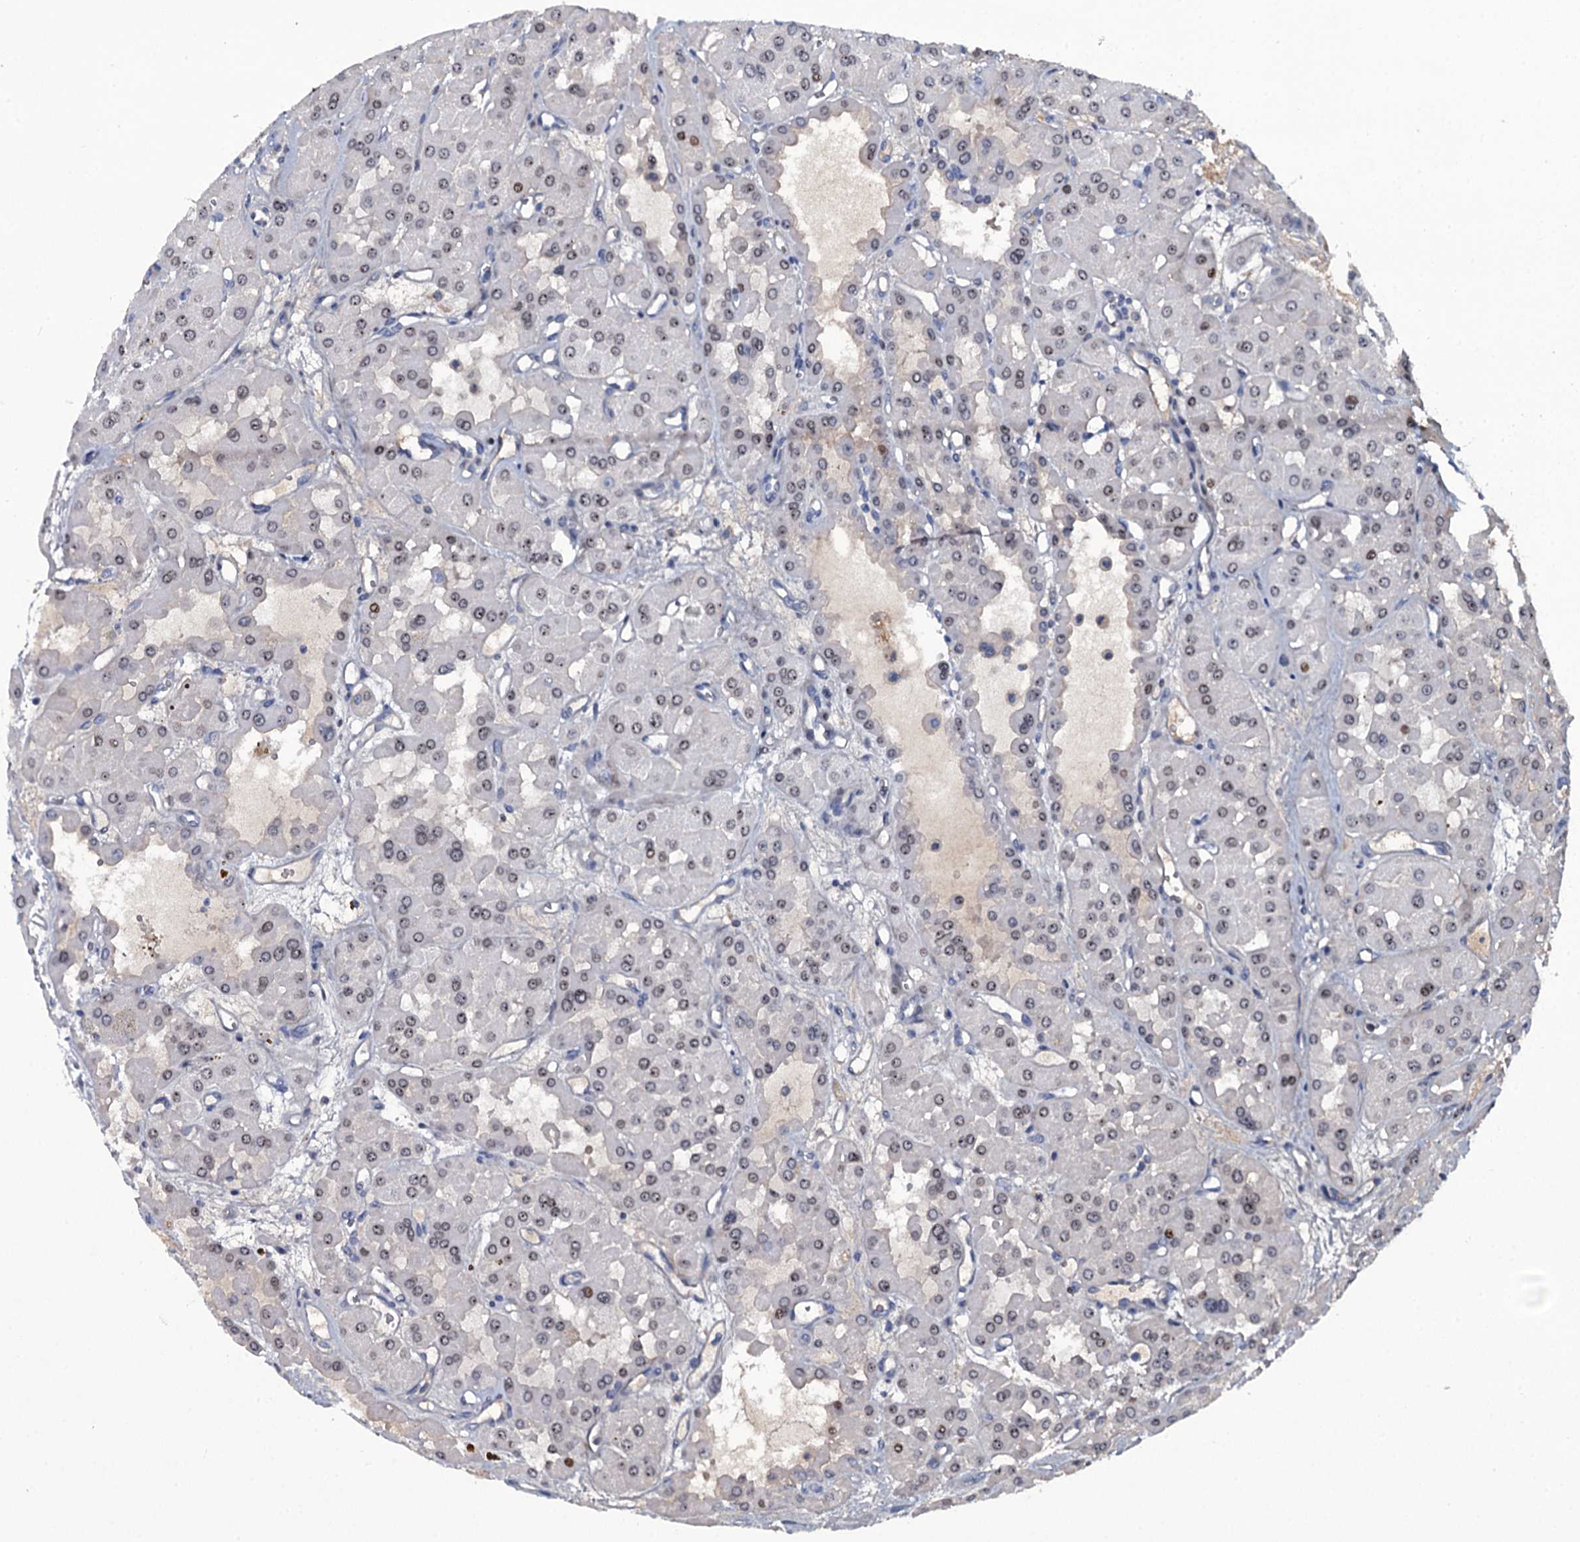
{"staining": {"intensity": "weak", "quantity": ">75%", "location": "nuclear"}, "tissue": "renal cancer", "cell_type": "Tumor cells", "image_type": "cancer", "snomed": [{"axis": "morphology", "description": "Carcinoma, NOS"}, {"axis": "topography", "description": "Kidney"}], "caption": "A high-resolution photomicrograph shows immunohistochemistry (IHC) staining of carcinoma (renal), which exhibits weak nuclear staining in approximately >75% of tumor cells. (brown staining indicates protein expression, while blue staining denotes nuclei).", "gene": "LYG2", "patient": {"sex": "female", "age": 75}}